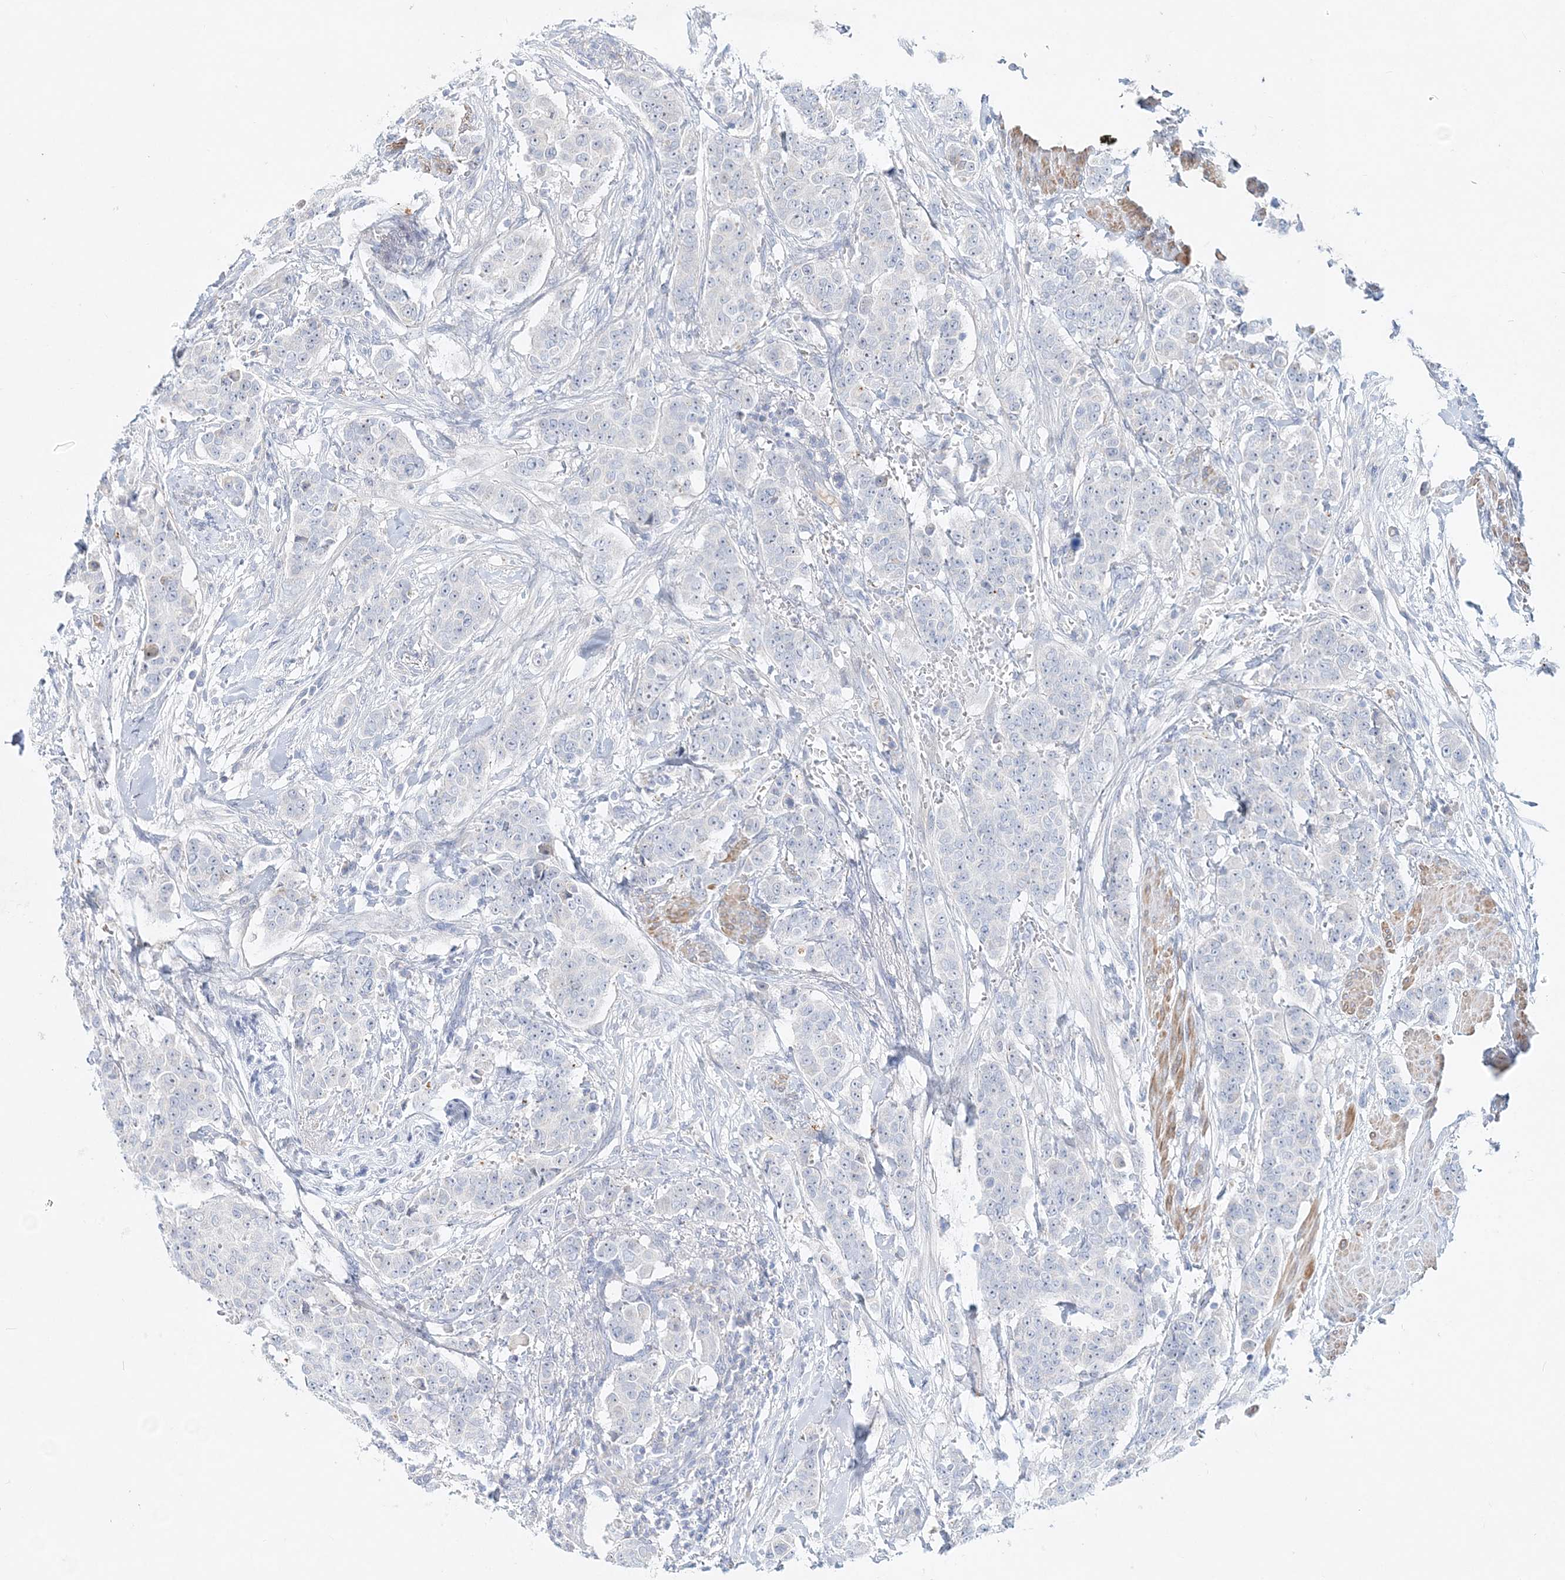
{"staining": {"intensity": "negative", "quantity": "none", "location": "none"}, "tissue": "breast cancer", "cell_type": "Tumor cells", "image_type": "cancer", "snomed": [{"axis": "morphology", "description": "Duct carcinoma"}, {"axis": "topography", "description": "Breast"}], "caption": "DAB (3,3'-diaminobenzidine) immunohistochemical staining of human breast infiltrating ductal carcinoma displays no significant positivity in tumor cells.", "gene": "DNAH5", "patient": {"sex": "female", "age": 40}}